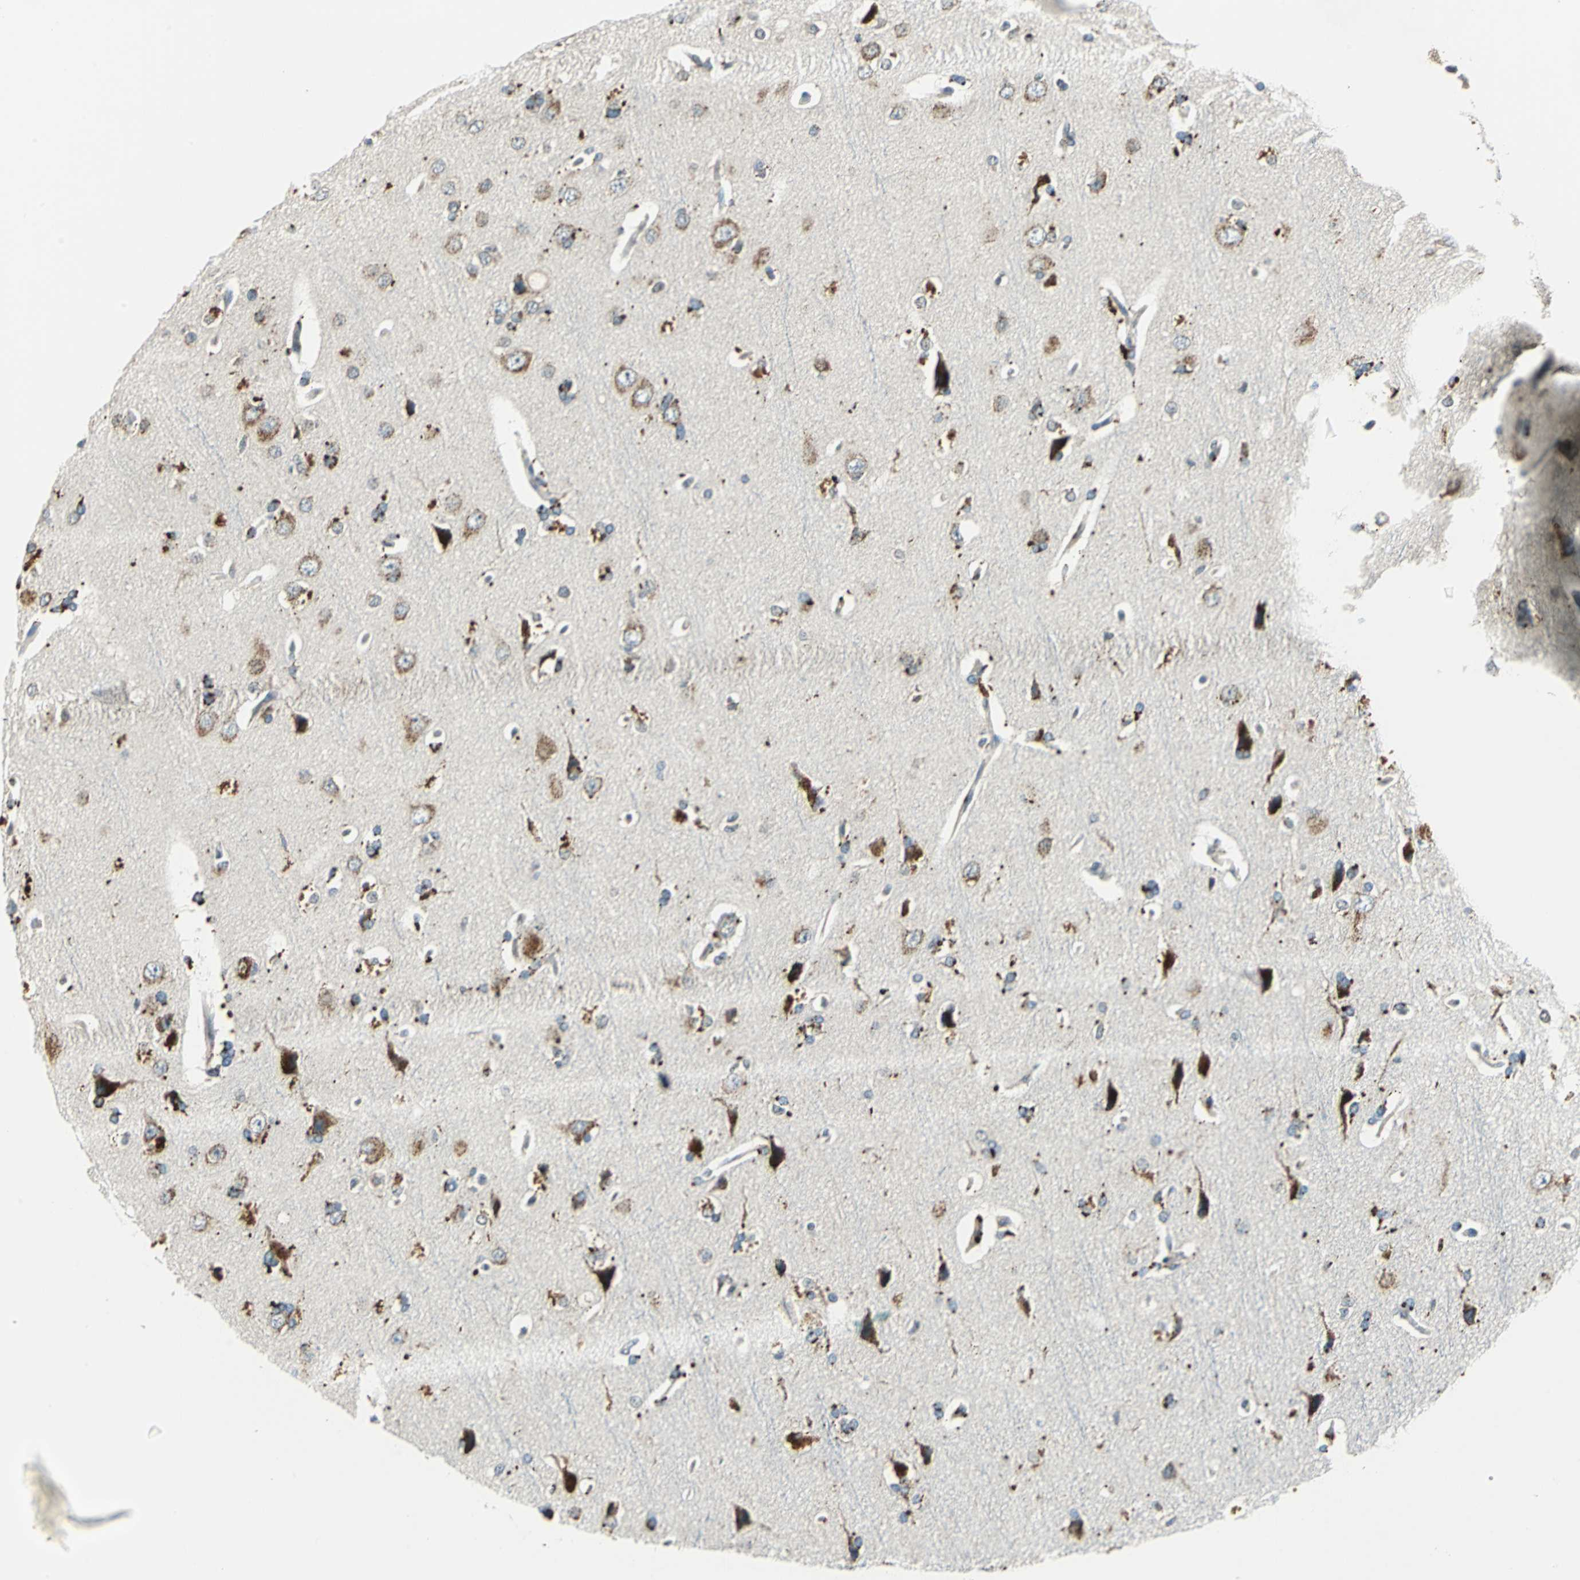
{"staining": {"intensity": "negative", "quantity": "none", "location": "none"}, "tissue": "cerebral cortex", "cell_type": "Endothelial cells", "image_type": "normal", "snomed": [{"axis": "morphology", "description": "Normal tissue, NOS"}, {"axis": "topography", "description": "Cerebral cortex"}], "caption": "Protein analysis of normal cerebral cortex exhibits no significant staining in endothelial cells.", "gene": "NIT1", "patient": {"sex": "male", "age": 62}}